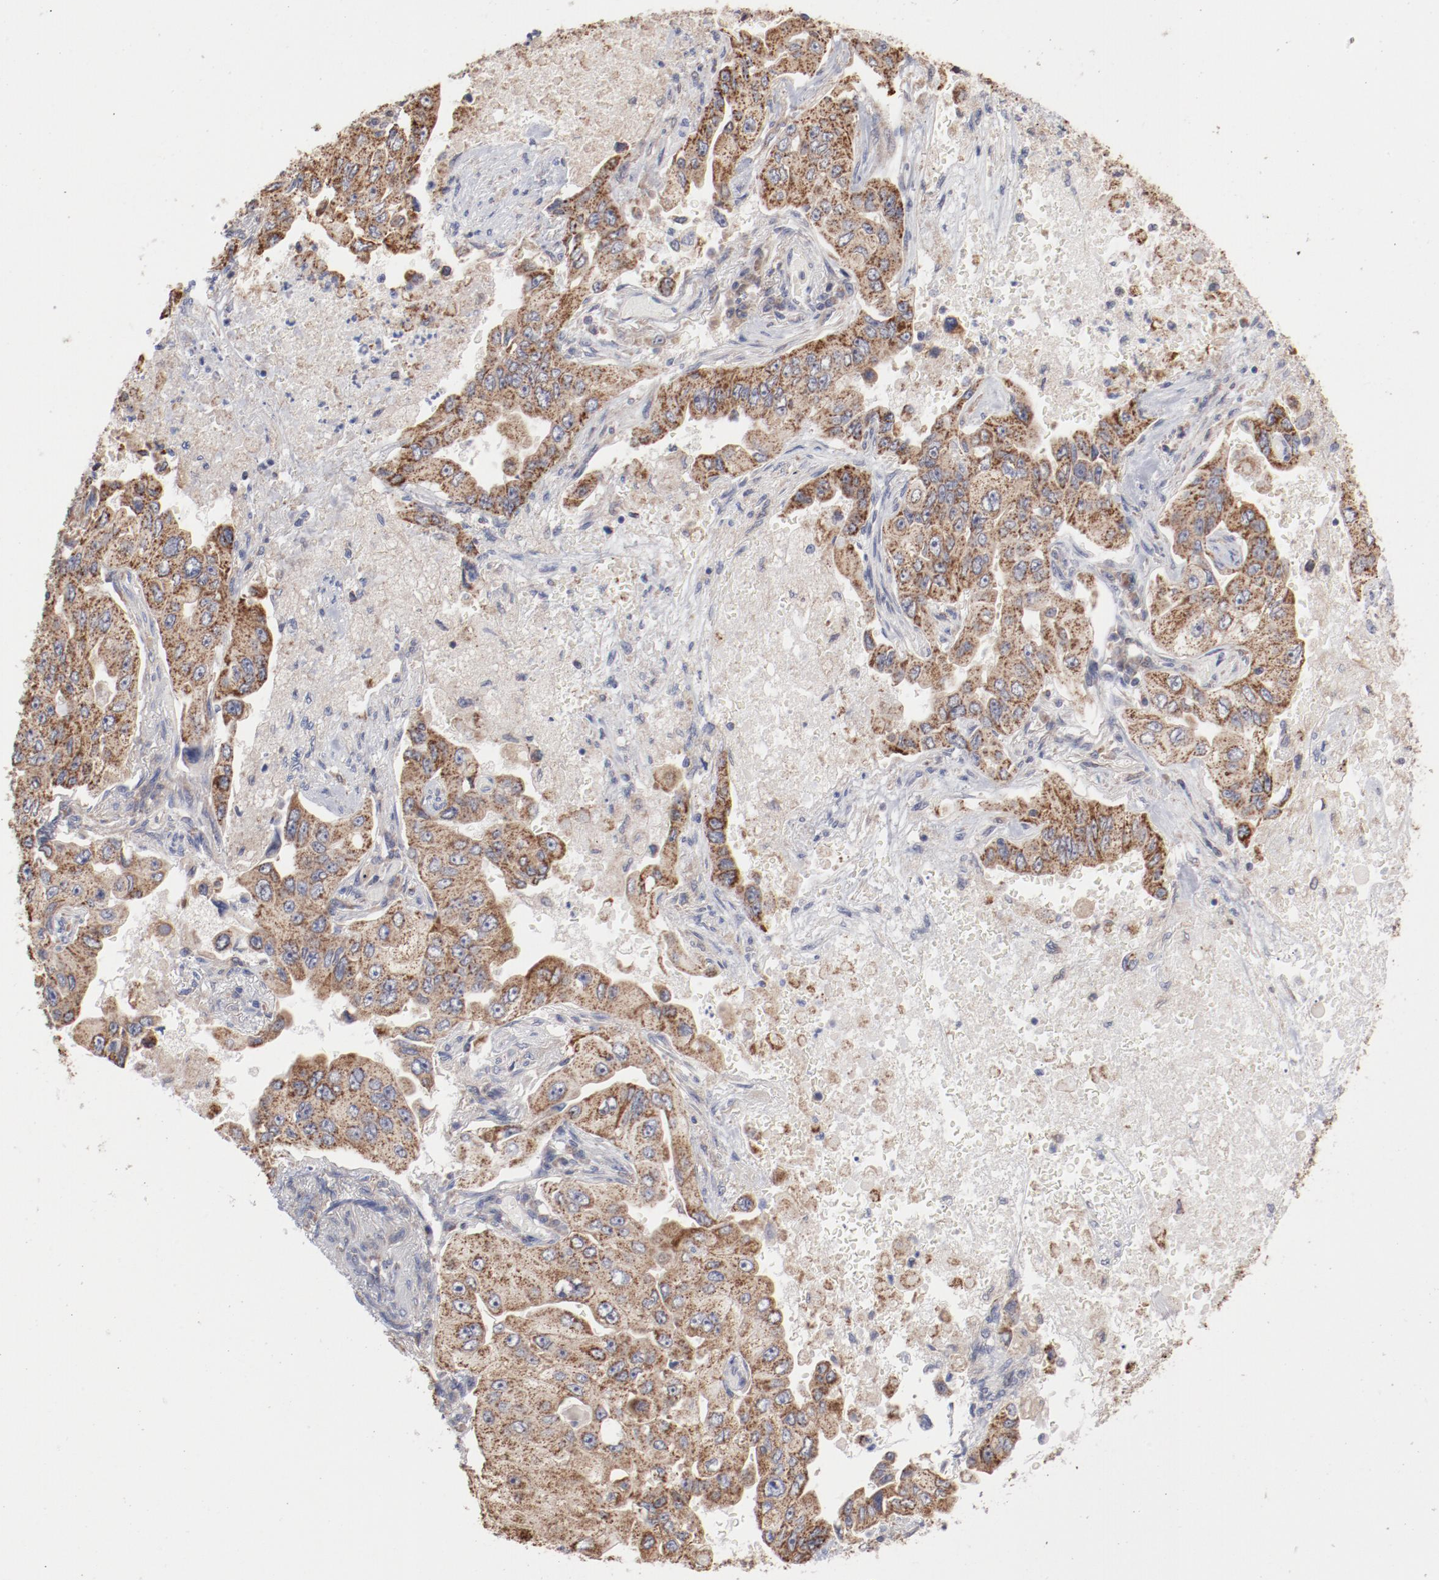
{"staining": {"intensity": "moderate", "quantity": ">75%", "location": "cytoplasmic/membranous"}, "tissue": "lung cancer", "cell_type": "Tumor cells", "image_type": "cancer", "snomed": [{"axis": "morphology", "description": "Adenocarcinoma, NOS"}, {"axis": "topography", "description": "Lung"}], "caption": "IHC micrograph of neoplastic tissue: adenocarcinoma (lung) stained using immunohistochemistry (IHC) exhibits medium levels of moderate protein expression localized specifically in the cytoplasmic/membranous of tumor cells, appearing as a cytoplasmic/membranous brown color.", "gene": "PPFIBP2", "patient": {"sex": "male", "age": 84}}